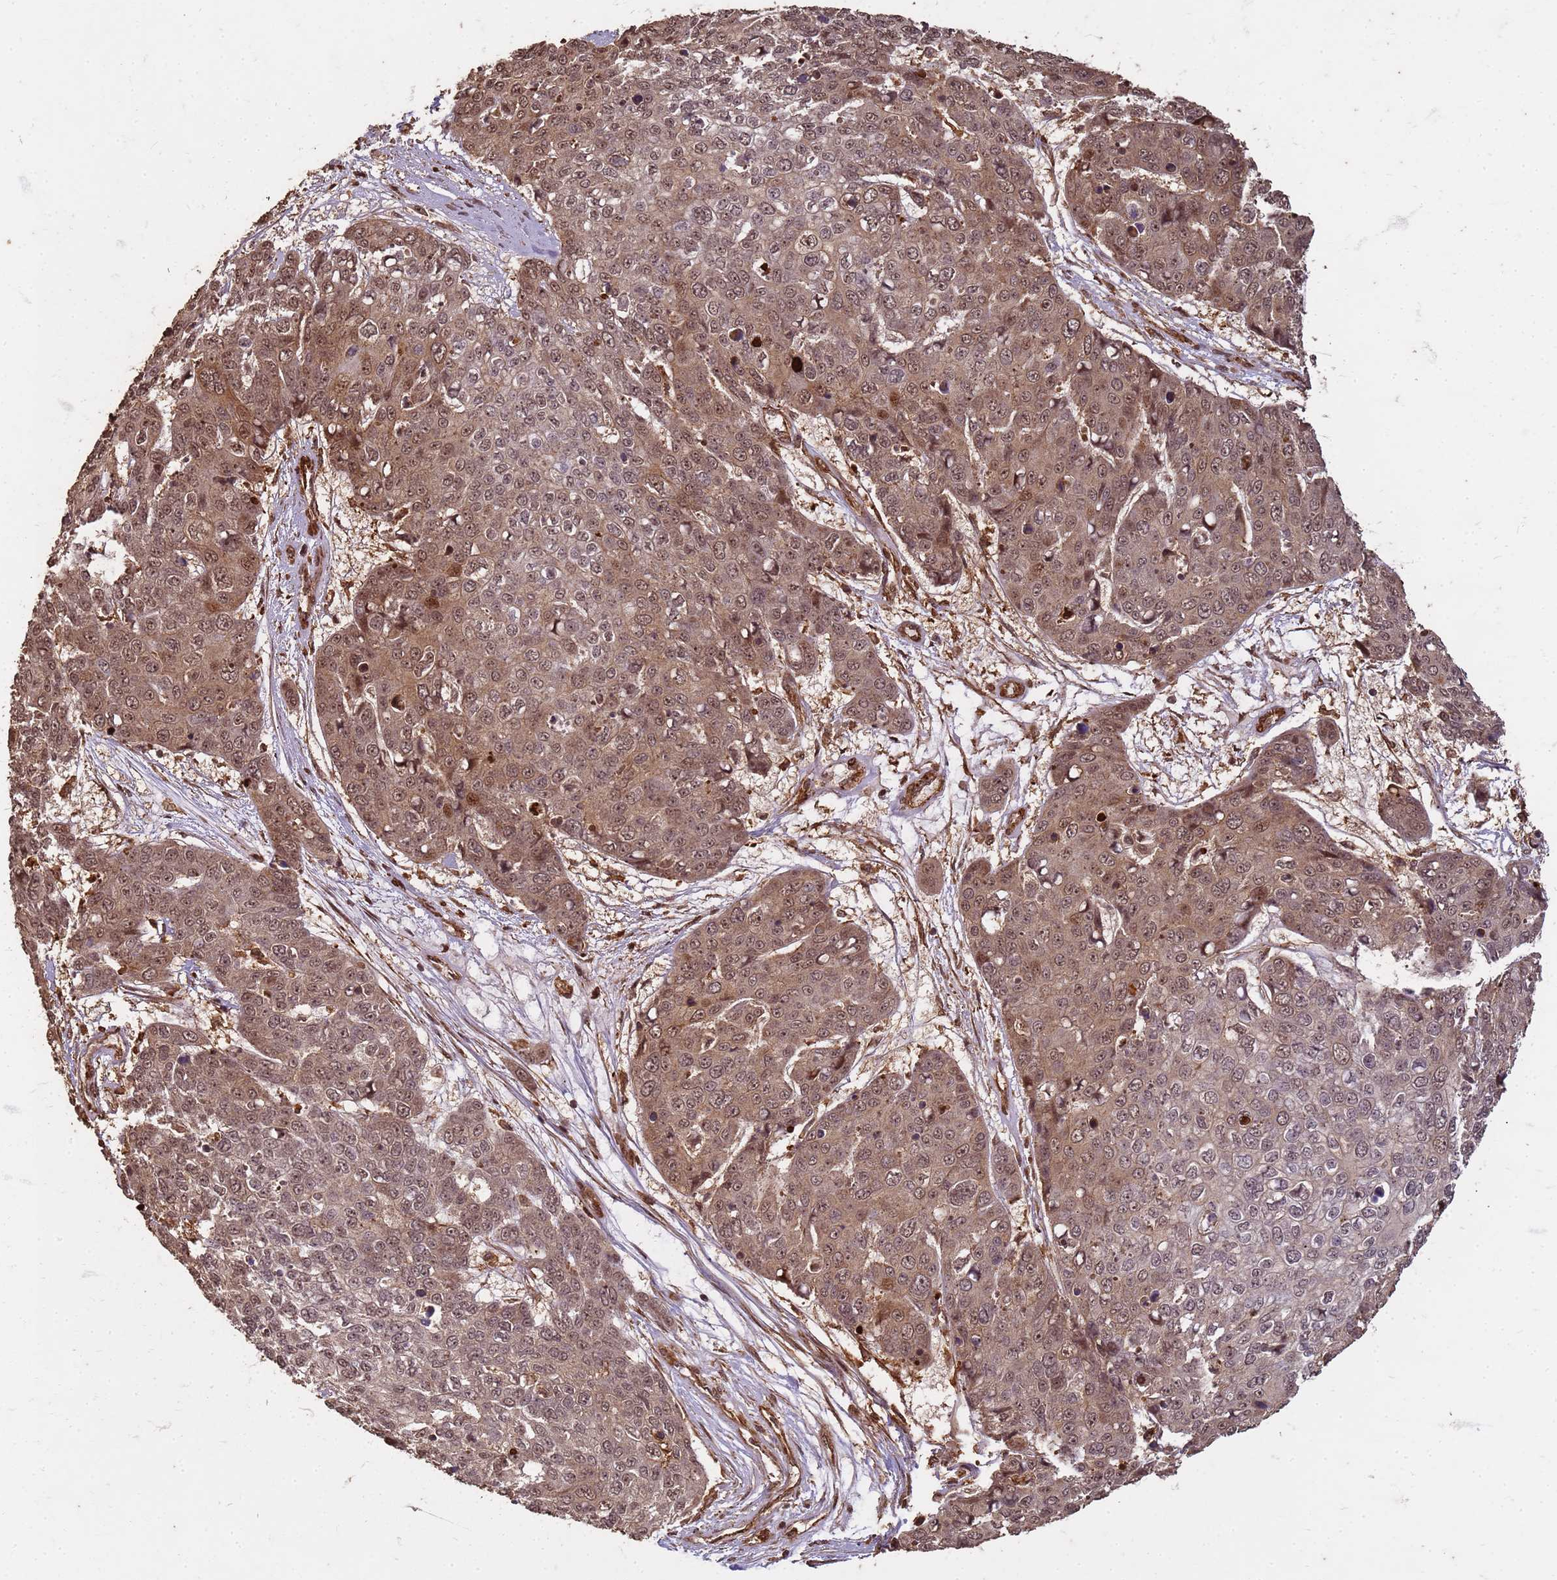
{"staining": {"intensity": "weak", "quantity": ">75%", "location": "cytoplasmic/membranous,nuclear"}, "tissue": "skin cancer", "cell_type": "Tumor cells", "image_type": "cancer", "snomed": [{"axis": "morphology", "description": "Squamous cell carcinoma, NOS"}, {"axis": "topography", "description": "Skin"}], "caption": "Squamous cell carcinoma (skin) stained with a protein marker reveals weak staining in tumor cells.", "gene": "KIF26A", "patient": {"sex": "male", "age": 71}}